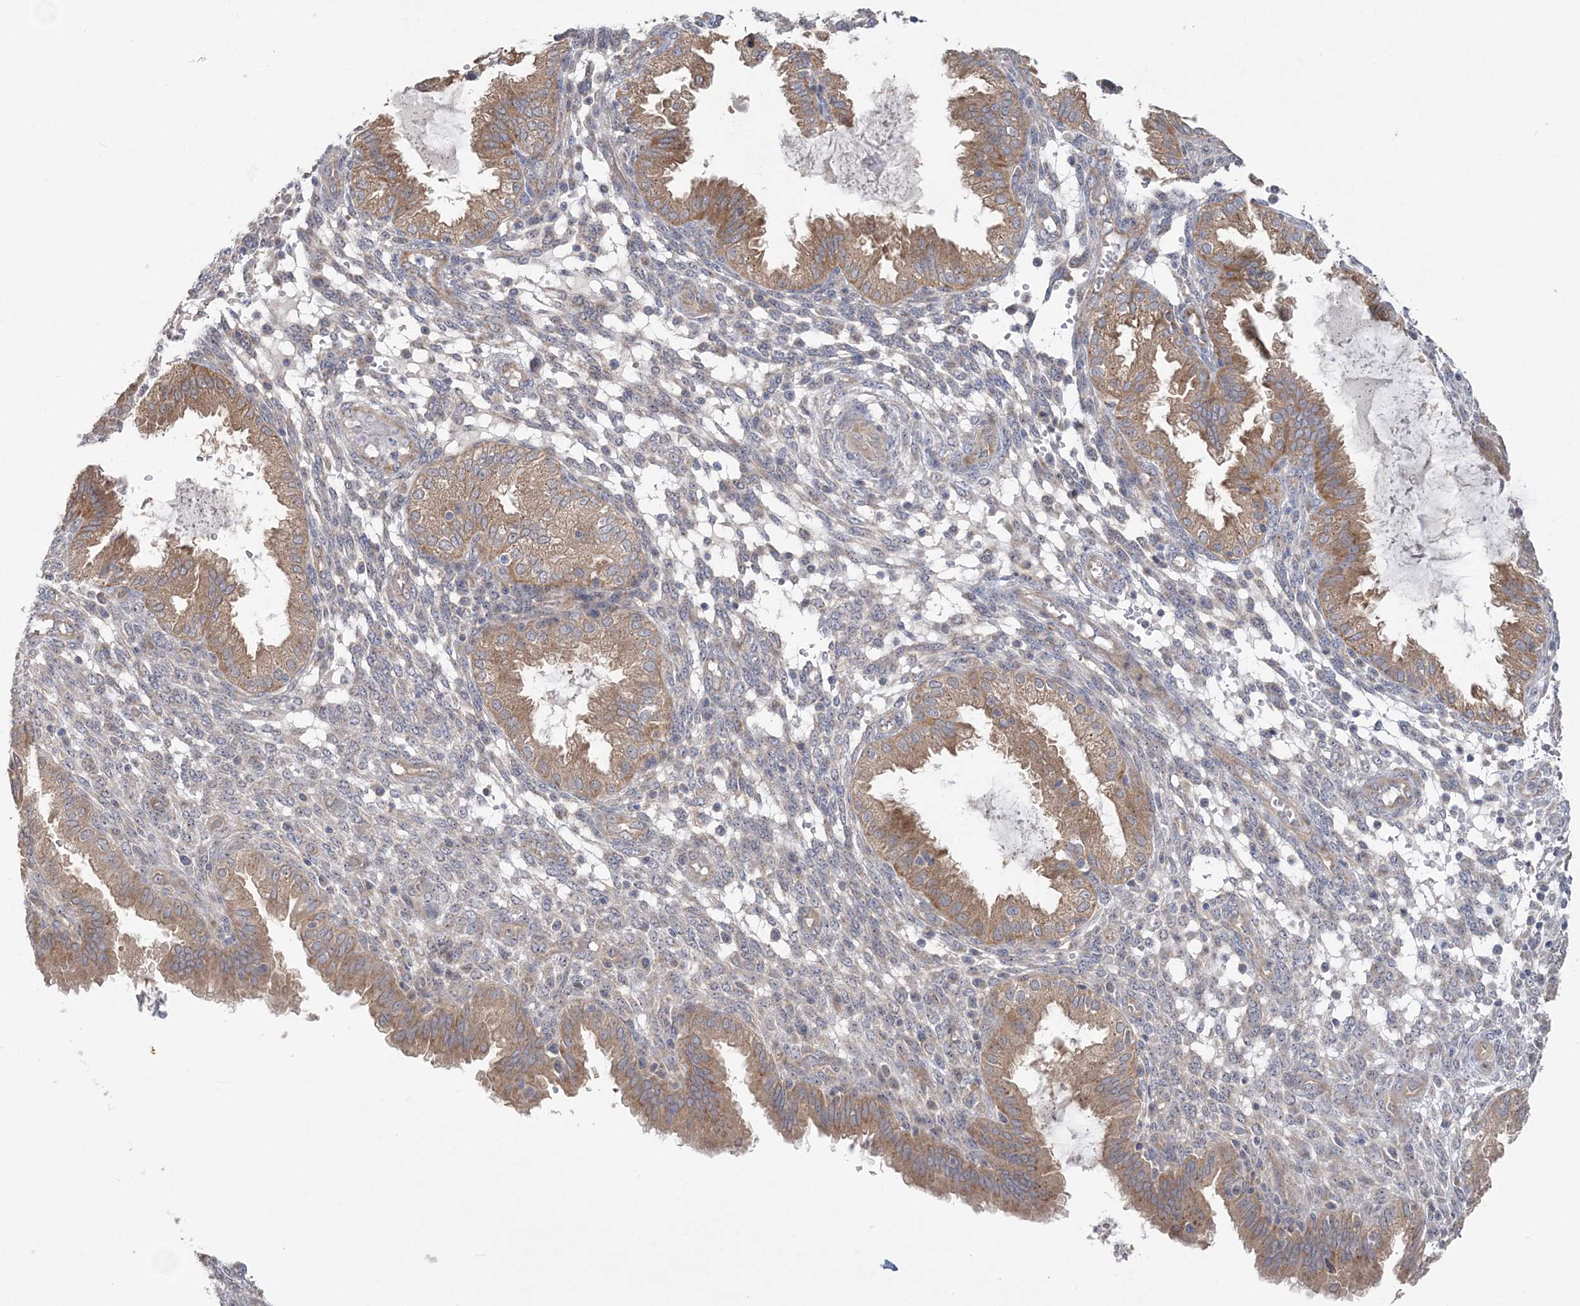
{"staining": {"intensity": "weak", "quantity": "25%-75%", "location": "cytoplasmic/membranous"}, "tissue": "endometrium", "cell_type": "Cells in endometrial stroma", "image_type": "normal", "snomed": [{"axis": "morphology", "description": "Normal tissue, NOS"}, {"axis": "topography", "description": "Endometrium"}], "caption": "Immunohistochemistry staining of benign endometrium, which demonstrates low levels of weak cytoplasmic/membranous positivity in about 25%-75% of cells in endometrial stroma indicating weak cytoplasmic/membranous protein positivity. The staining was performed using DAB (brown) for protein detection and nuclei were counterstained in hematoxylin (blue).", "gene": "MMADHC", "patient": {"sex": "female", "age": 33}}